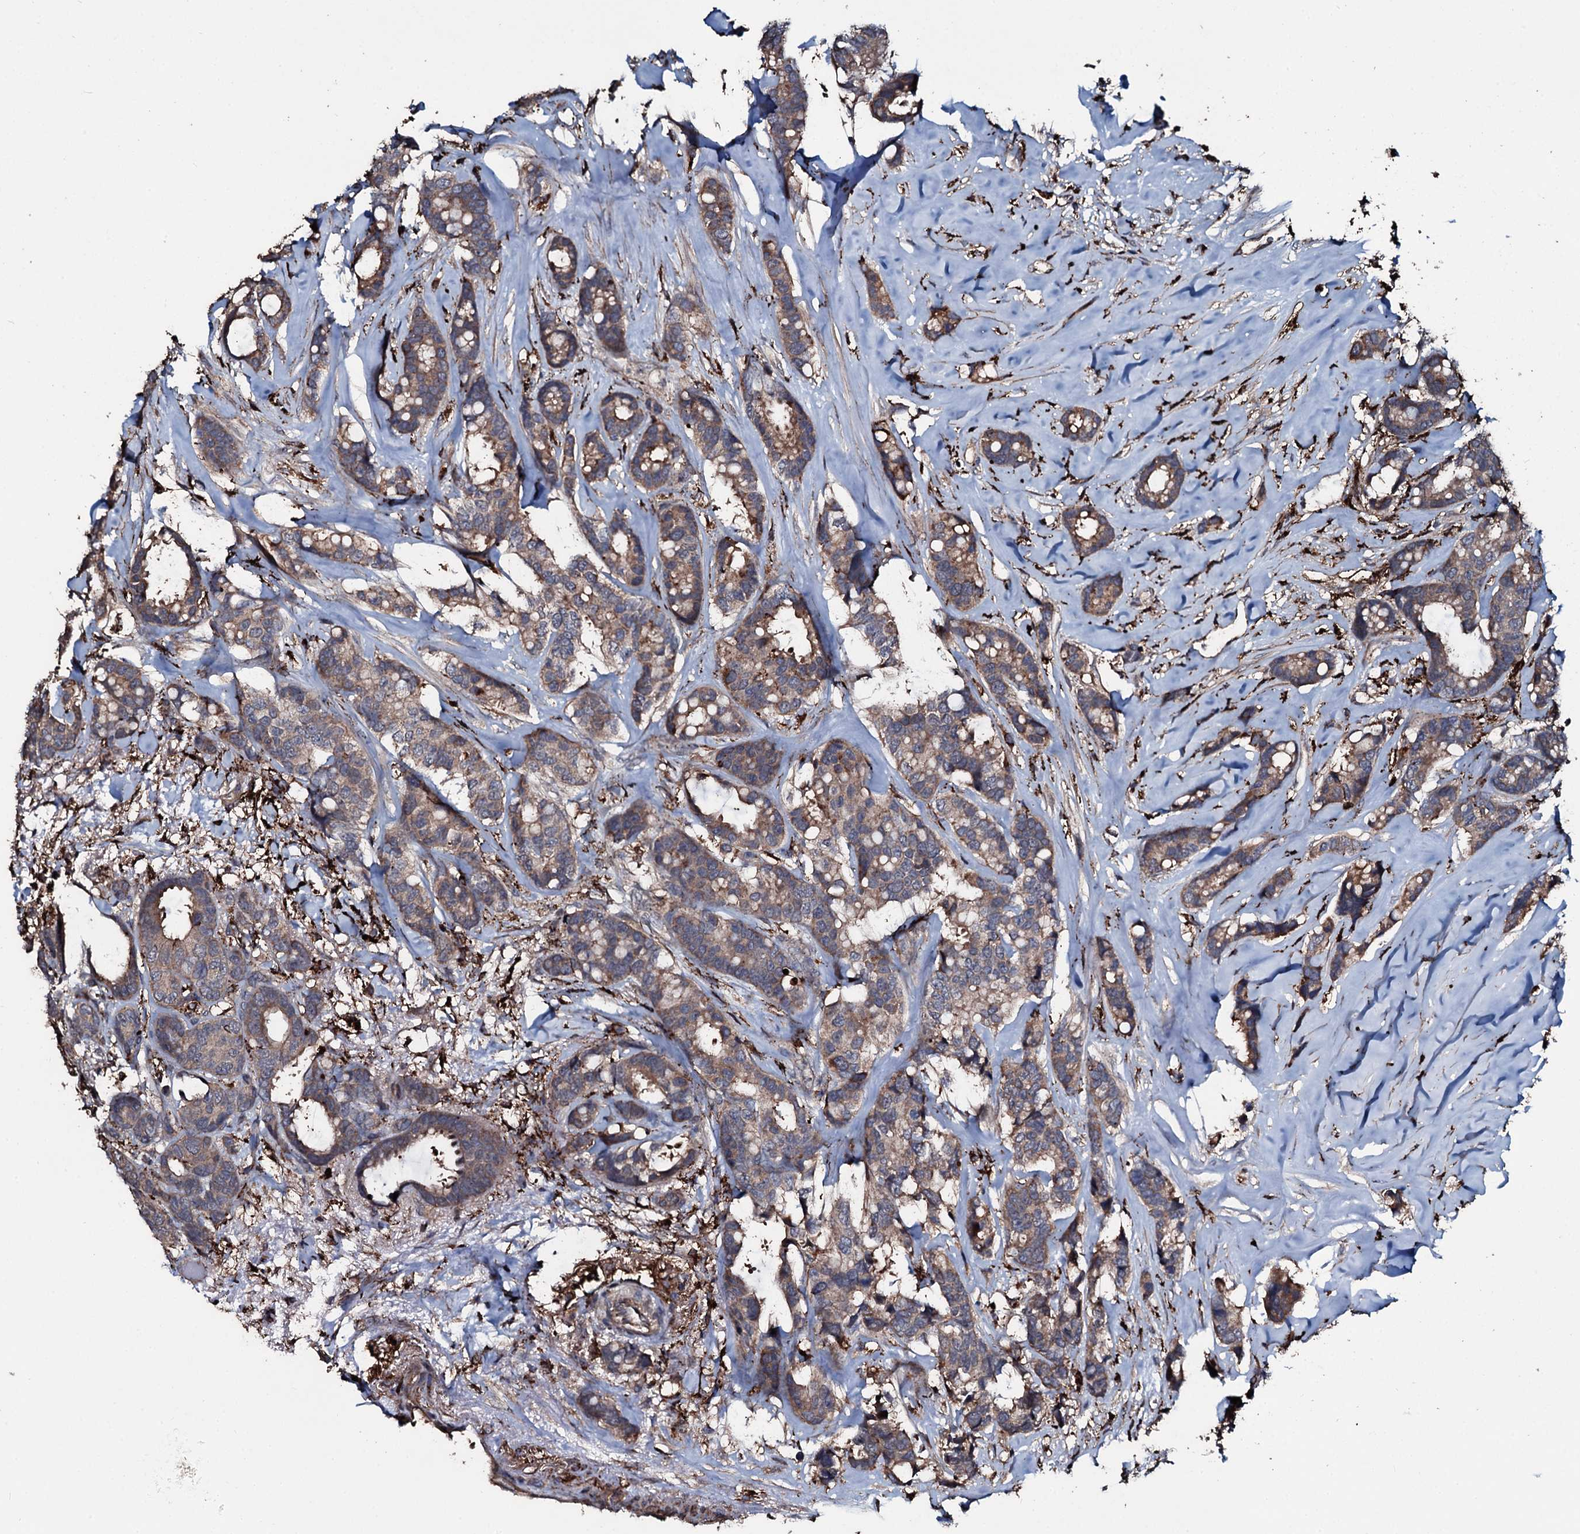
{"staining": {"intensity": "weak", "quantity": ">75%", "location": "cytoplasmic/membranous"}, "tissue": "breast cancer", "cell_type": "Tumor cells", "image_type": "cancer", "snomed": [{"axis": "morphology", "description": "Duct carcinoma"}, {"axis": "topography", "description": "Breast"}], "caption": "Weak cytoplasmic/membranous protein staining is present in approximately >75% of tumor cells in breast cancer.", "gene": "TPGS2", "patient": {"sex": "female", "age": 87}}